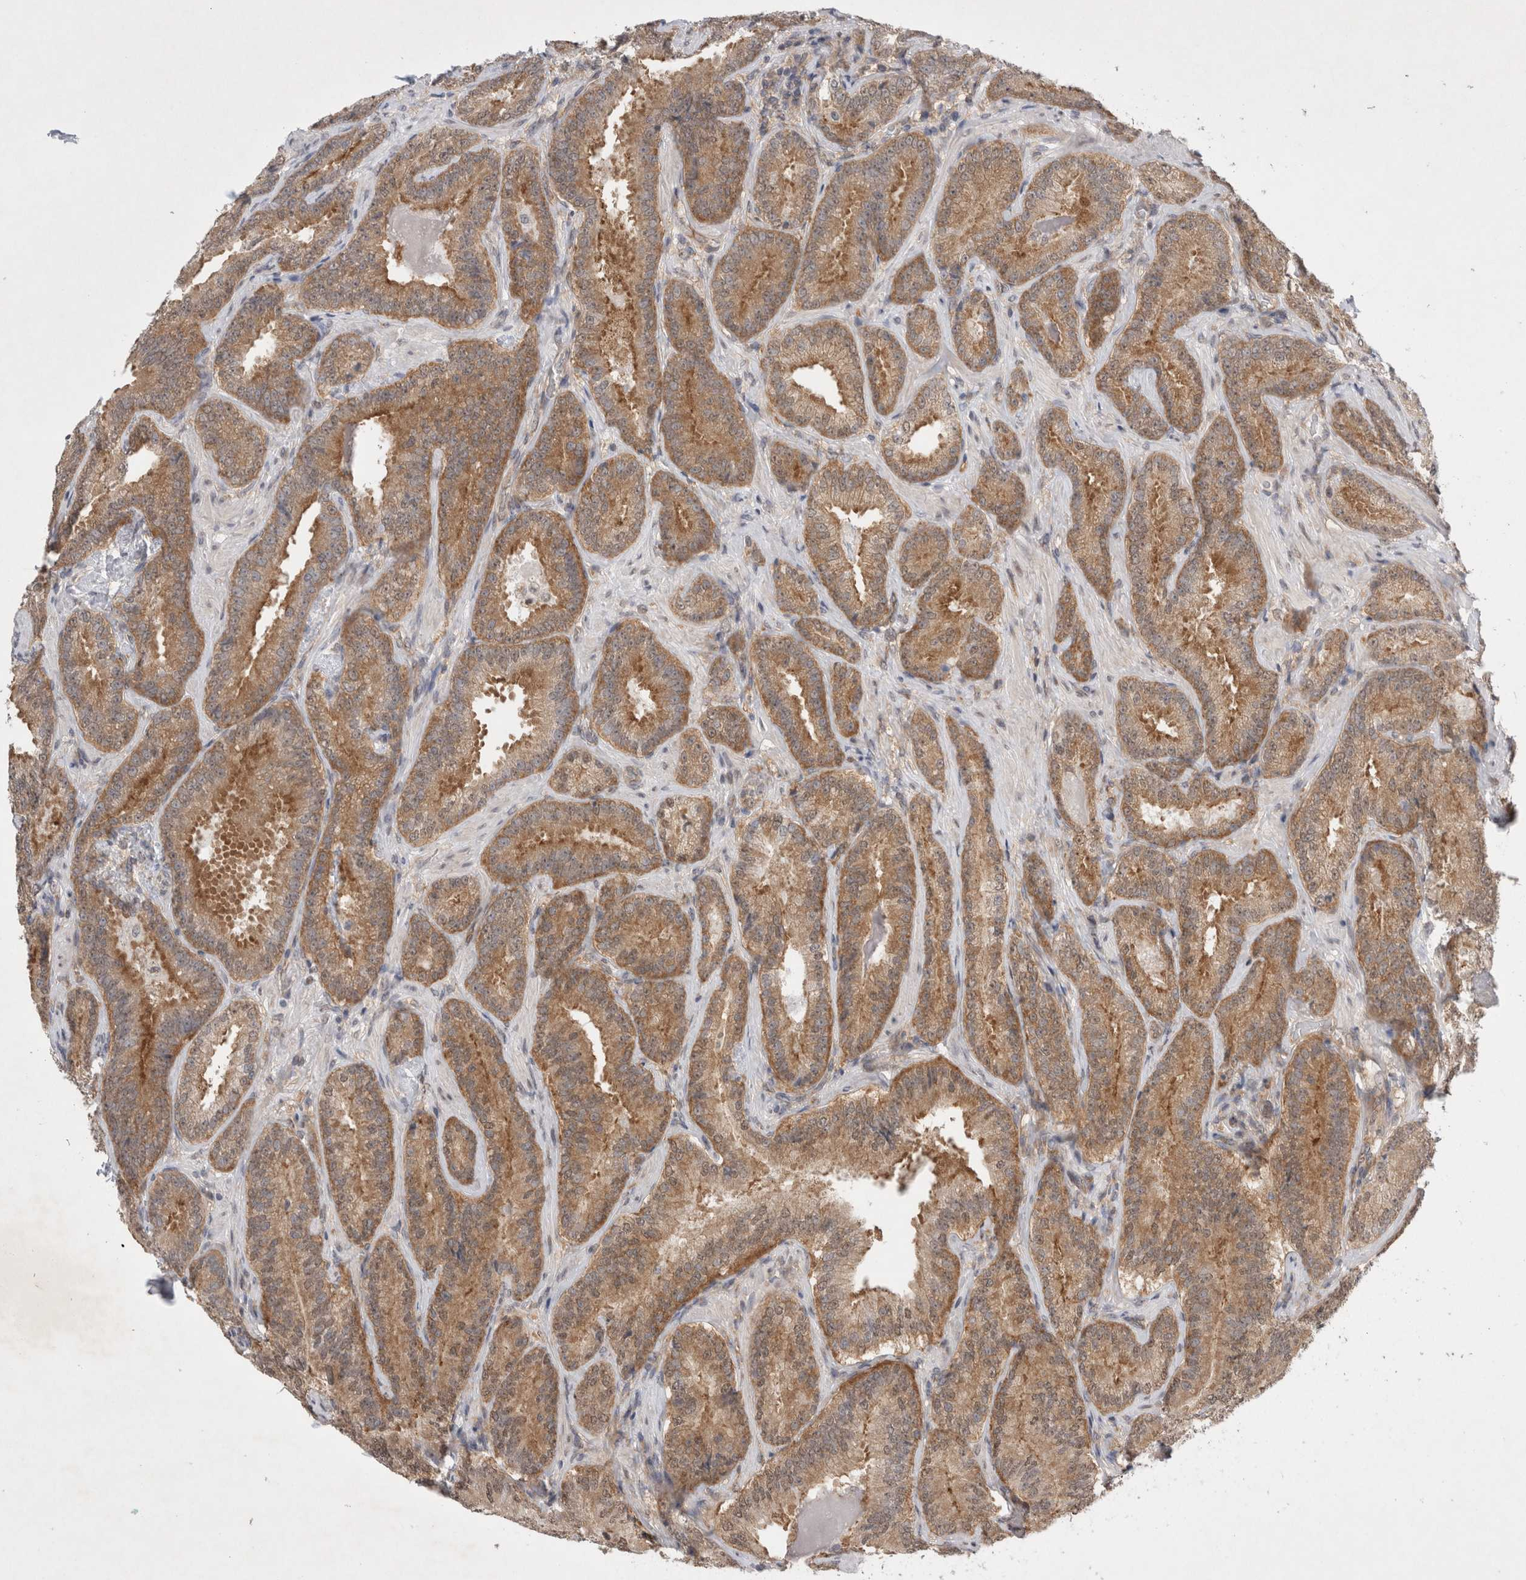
{"staining": {"intensity": "moderate", "quantity": ">75%", "location": "cytoplasmic/membranous"}, "tissue": "prostate cancer", "cell_type": "Tumor cells", "image_type": "cancer", "snomed": [{"axis": "morphology", "description": "Adenocarcinoma, Low grade"}, {"axis": "topography", "description": "Prostate"}], "caption": "Protein staining shows moderate cytoplasmic/membranous staining in approximately >75% of tumor cells in prostate cancer. The staining was performed using DAB (3,3'-diaminobenzidine), with brown indicating positive protein expression. Nuclei are stained blue with hematoxylin.", "gene": "WIPF2", "patient": {"sex": "male", "age": 51}}